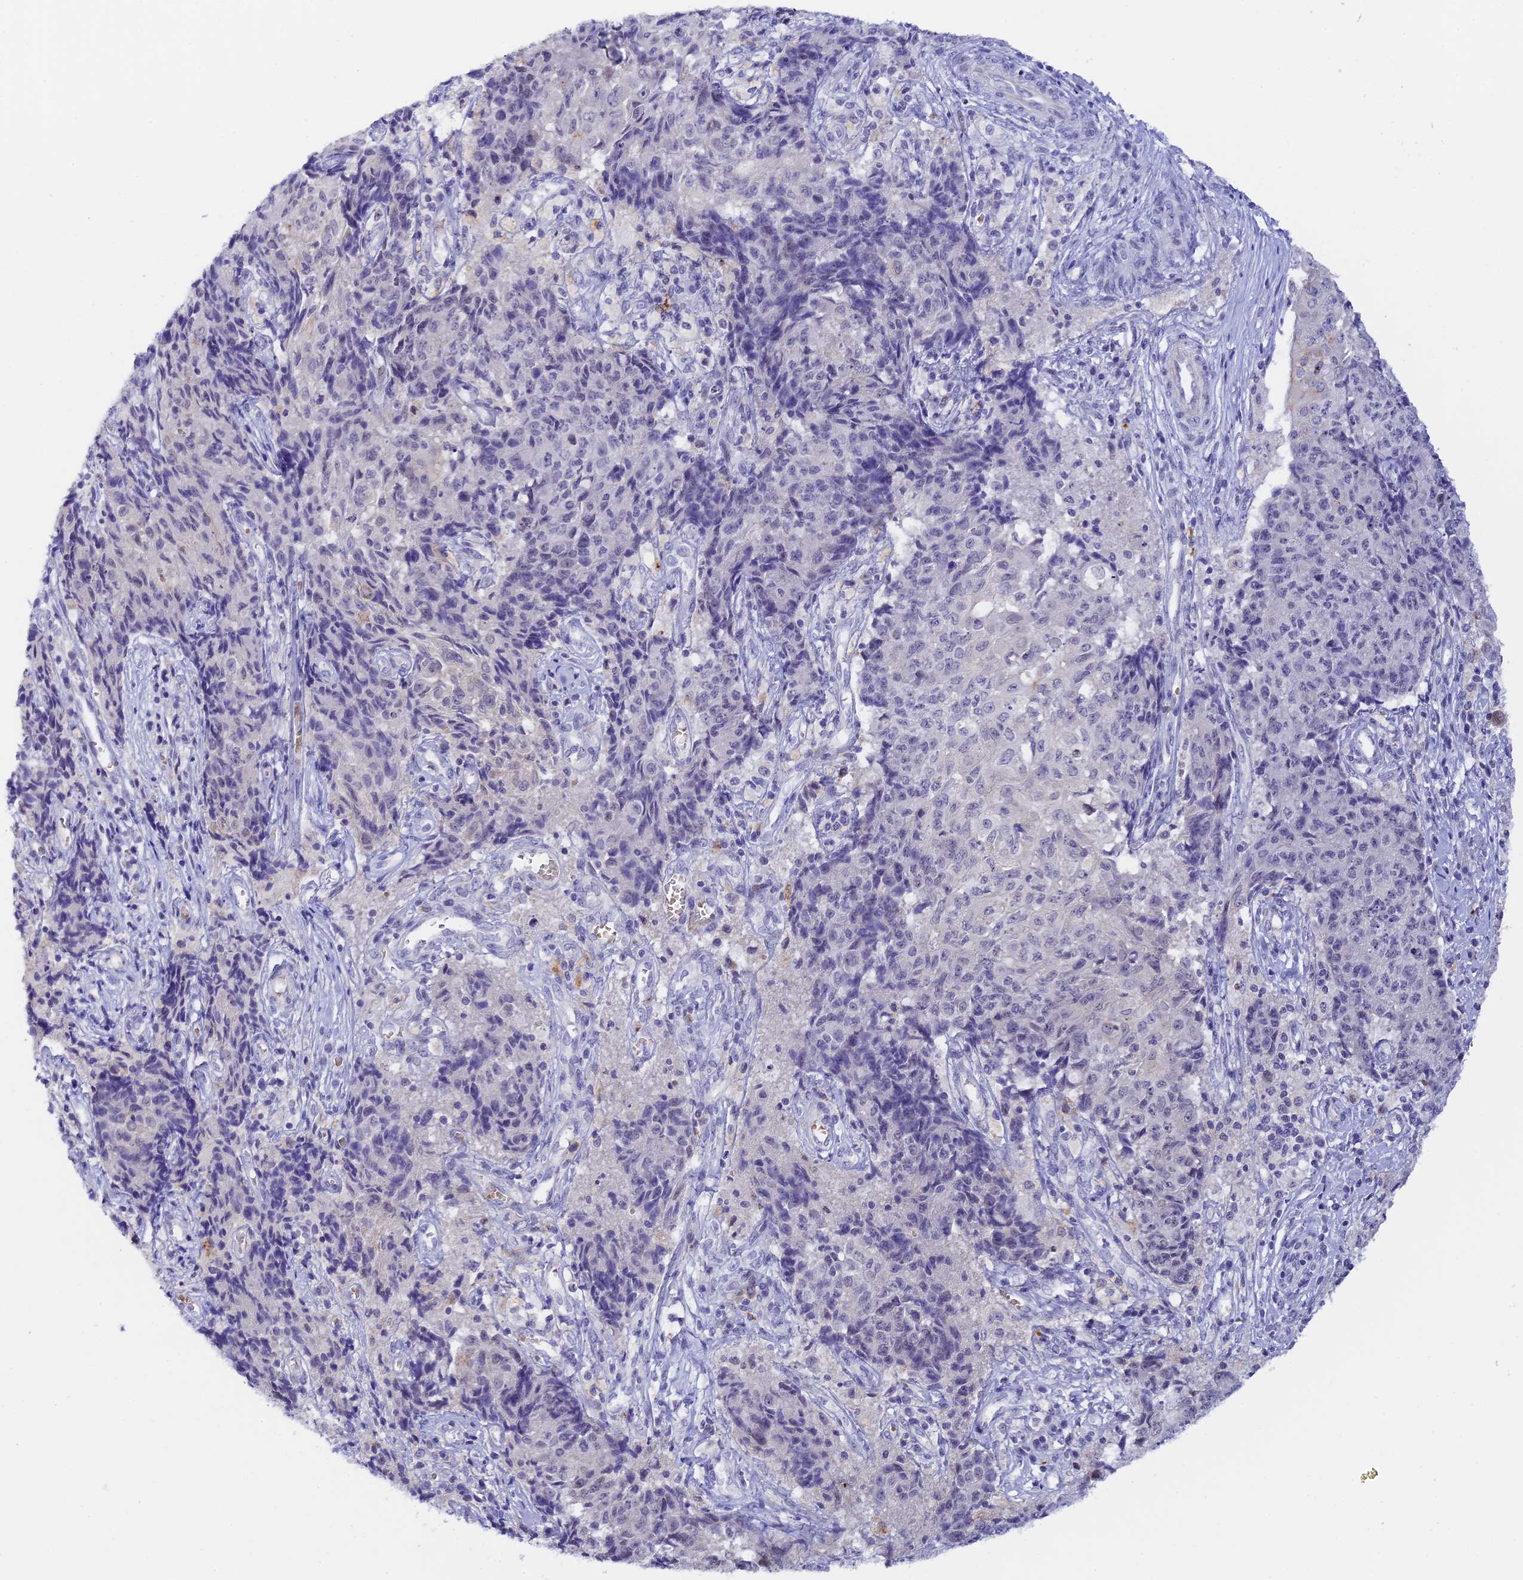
{"staining": {"intensity": "negative", "quantity": "none", "location": "none"}, "tissue": "ovarian cancer", "cell_type": "Tumor cells", "image_type": "cancer", "snomed": [{"axis": "morphology", "description": "Carcinoma, endometroid"}, {"axis": "topography", "description": "Ovary"}], "caption": "Human ovarian cancer (endometroid carcinoma) stained for a protein using IHC displays no staining in tumor cells.", "gene": "RASGEF1B", "patient": {"sex": "female", "age": 42}}